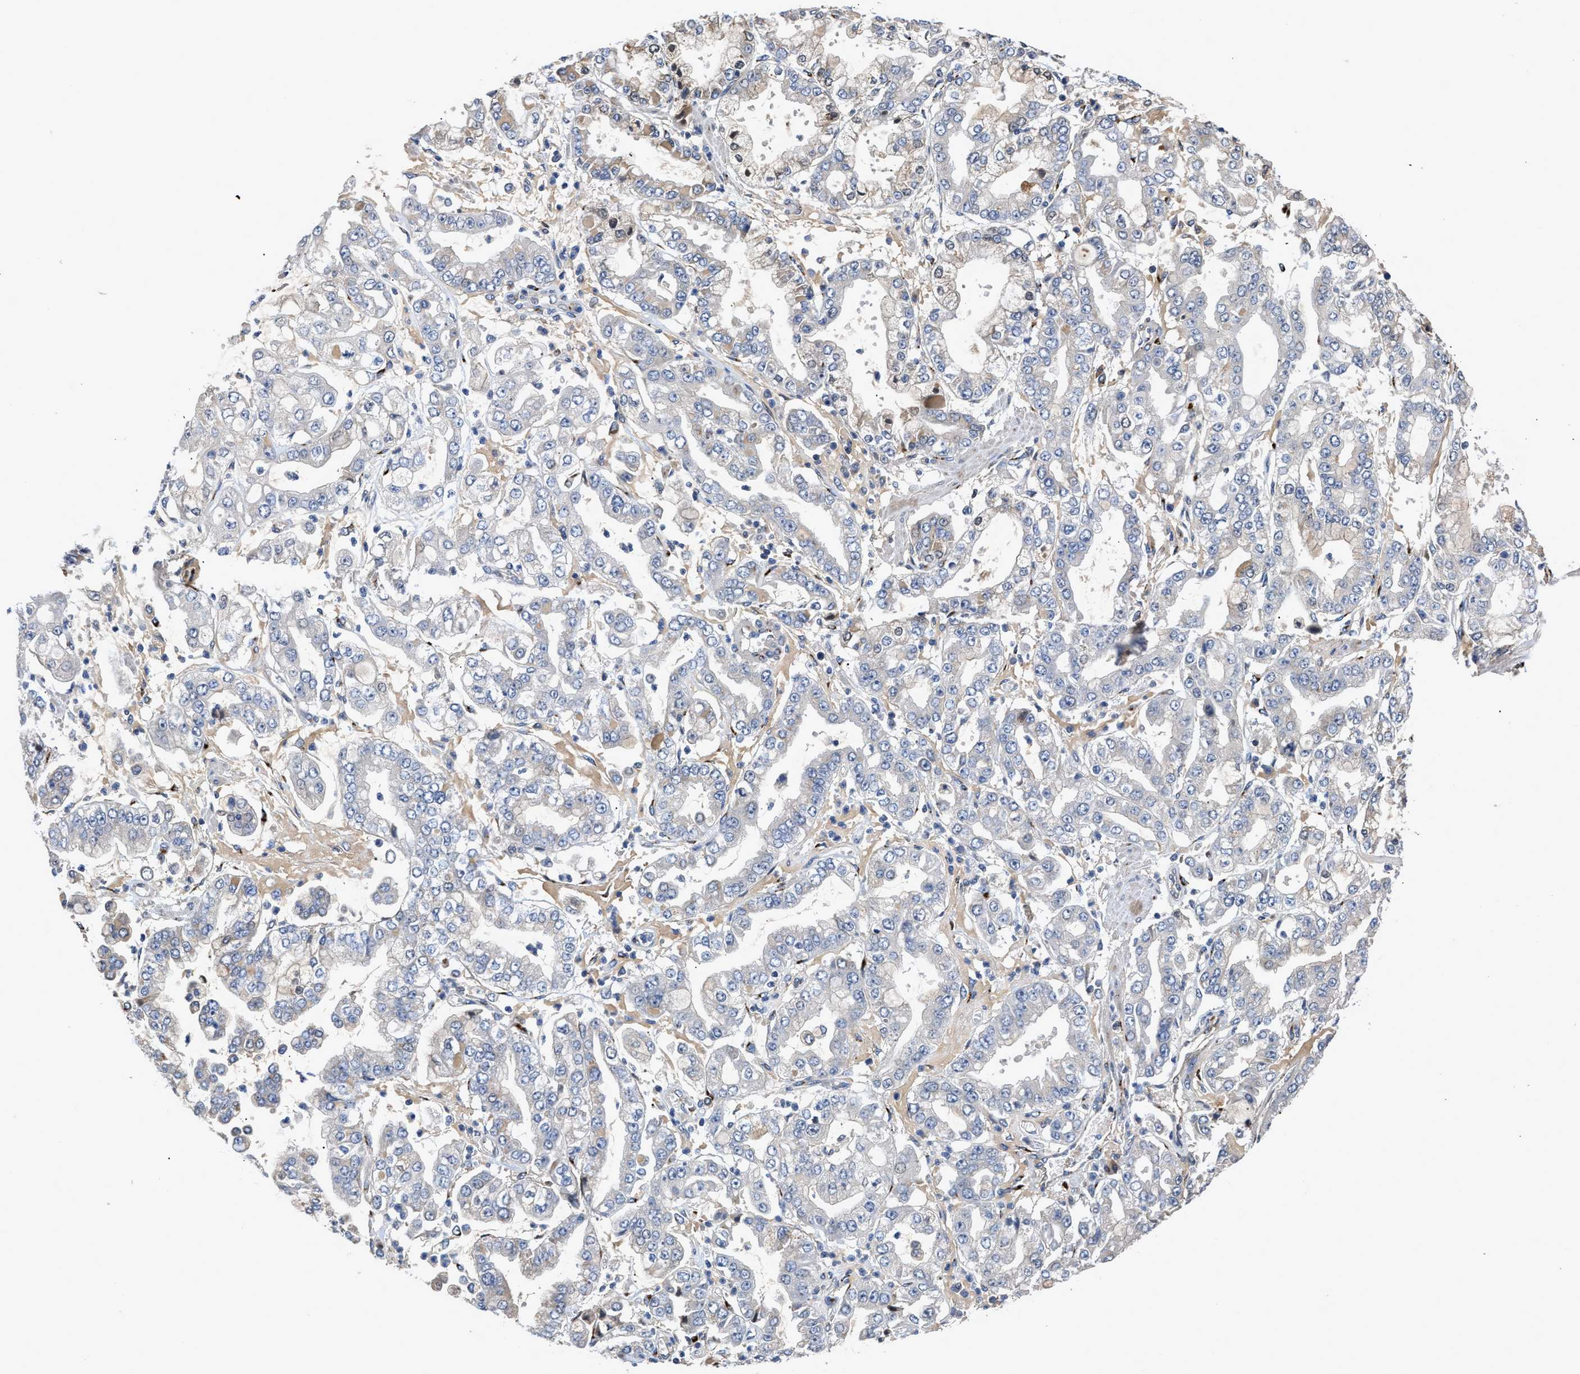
{"staining": {"intensity": "negative", "quantity": "none", "location": "none"}, "tissue": "stomach cancer", "cell_type": "Tumor cells", "image_type": "cancer", "snomed": [{"axis": "morphology", "description": "Adenocarcinoma, NOS"}, {"axis": "topography", "description": "Stomach"}], "caption": "This is a photomicrograph of immunohistochemistry (IHC) staining of stomach cancer (adenocarcinoma), which shows no expression in tumor cells.", "gene": "SIK2", "patient": {"sex": "male", "age": 76}}